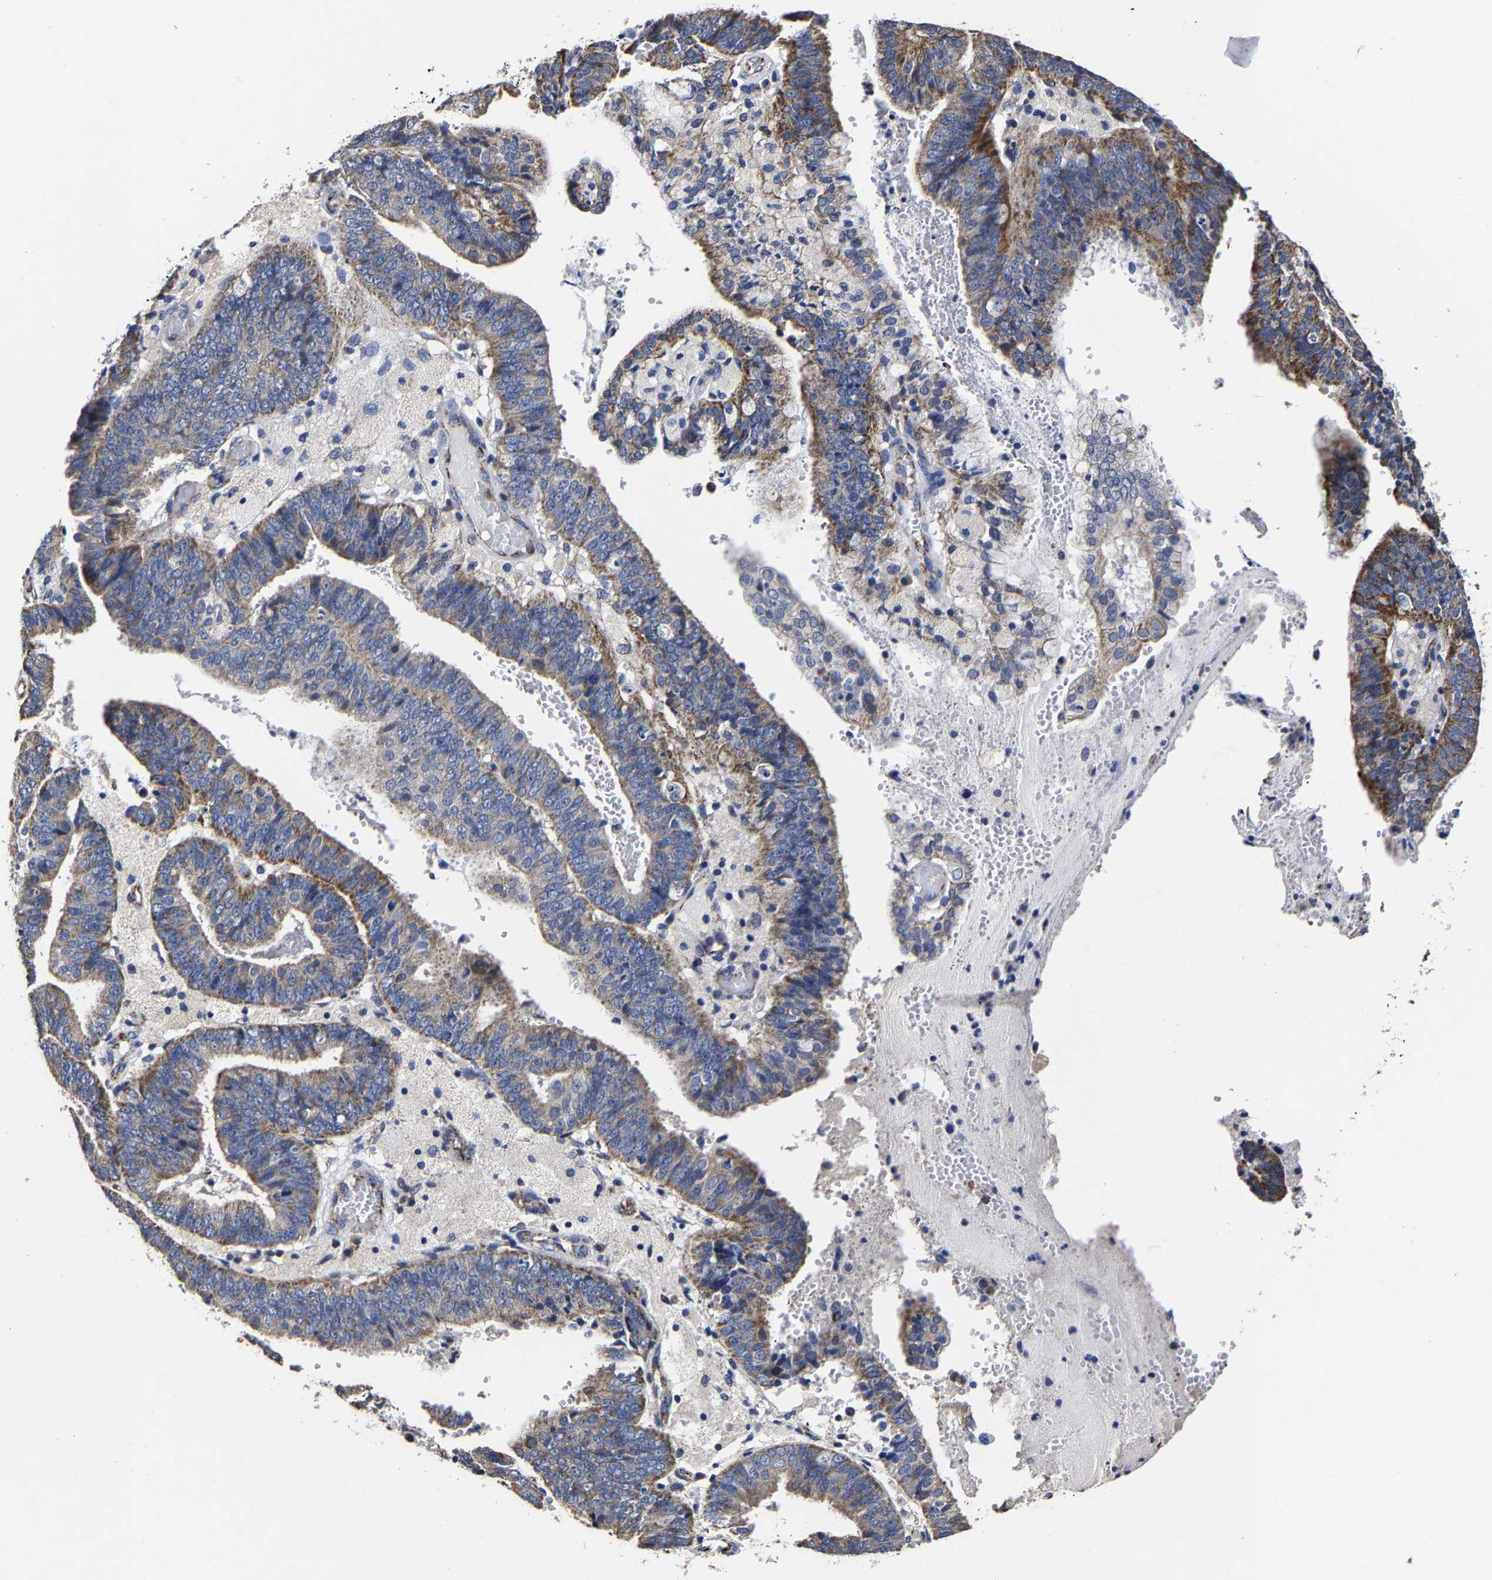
{"staining": {"intensity": "moderate", "quantity": ">75%", "location": "cytoplasmic/membranous"}, "tissue": "endometrial cancer", "cell_type": "Tumor cells", "image_type": "cancer", "snomed": [{"axis": "morphology", "description": "Adenocarcinoma, NOS"}, {"axis": "topography", "description": "Endometrium"}], "caption": "An immunohistochemistry (IHC) photomicrograph of tumor tissue is shown. Protein staining in brown highlights moderate cytoplasmic/membranous positivity in adenocarcinoma (endometrial) within tumor cells.", "gene": "AASS", "patient": {"sex": "female", "age": 63}}